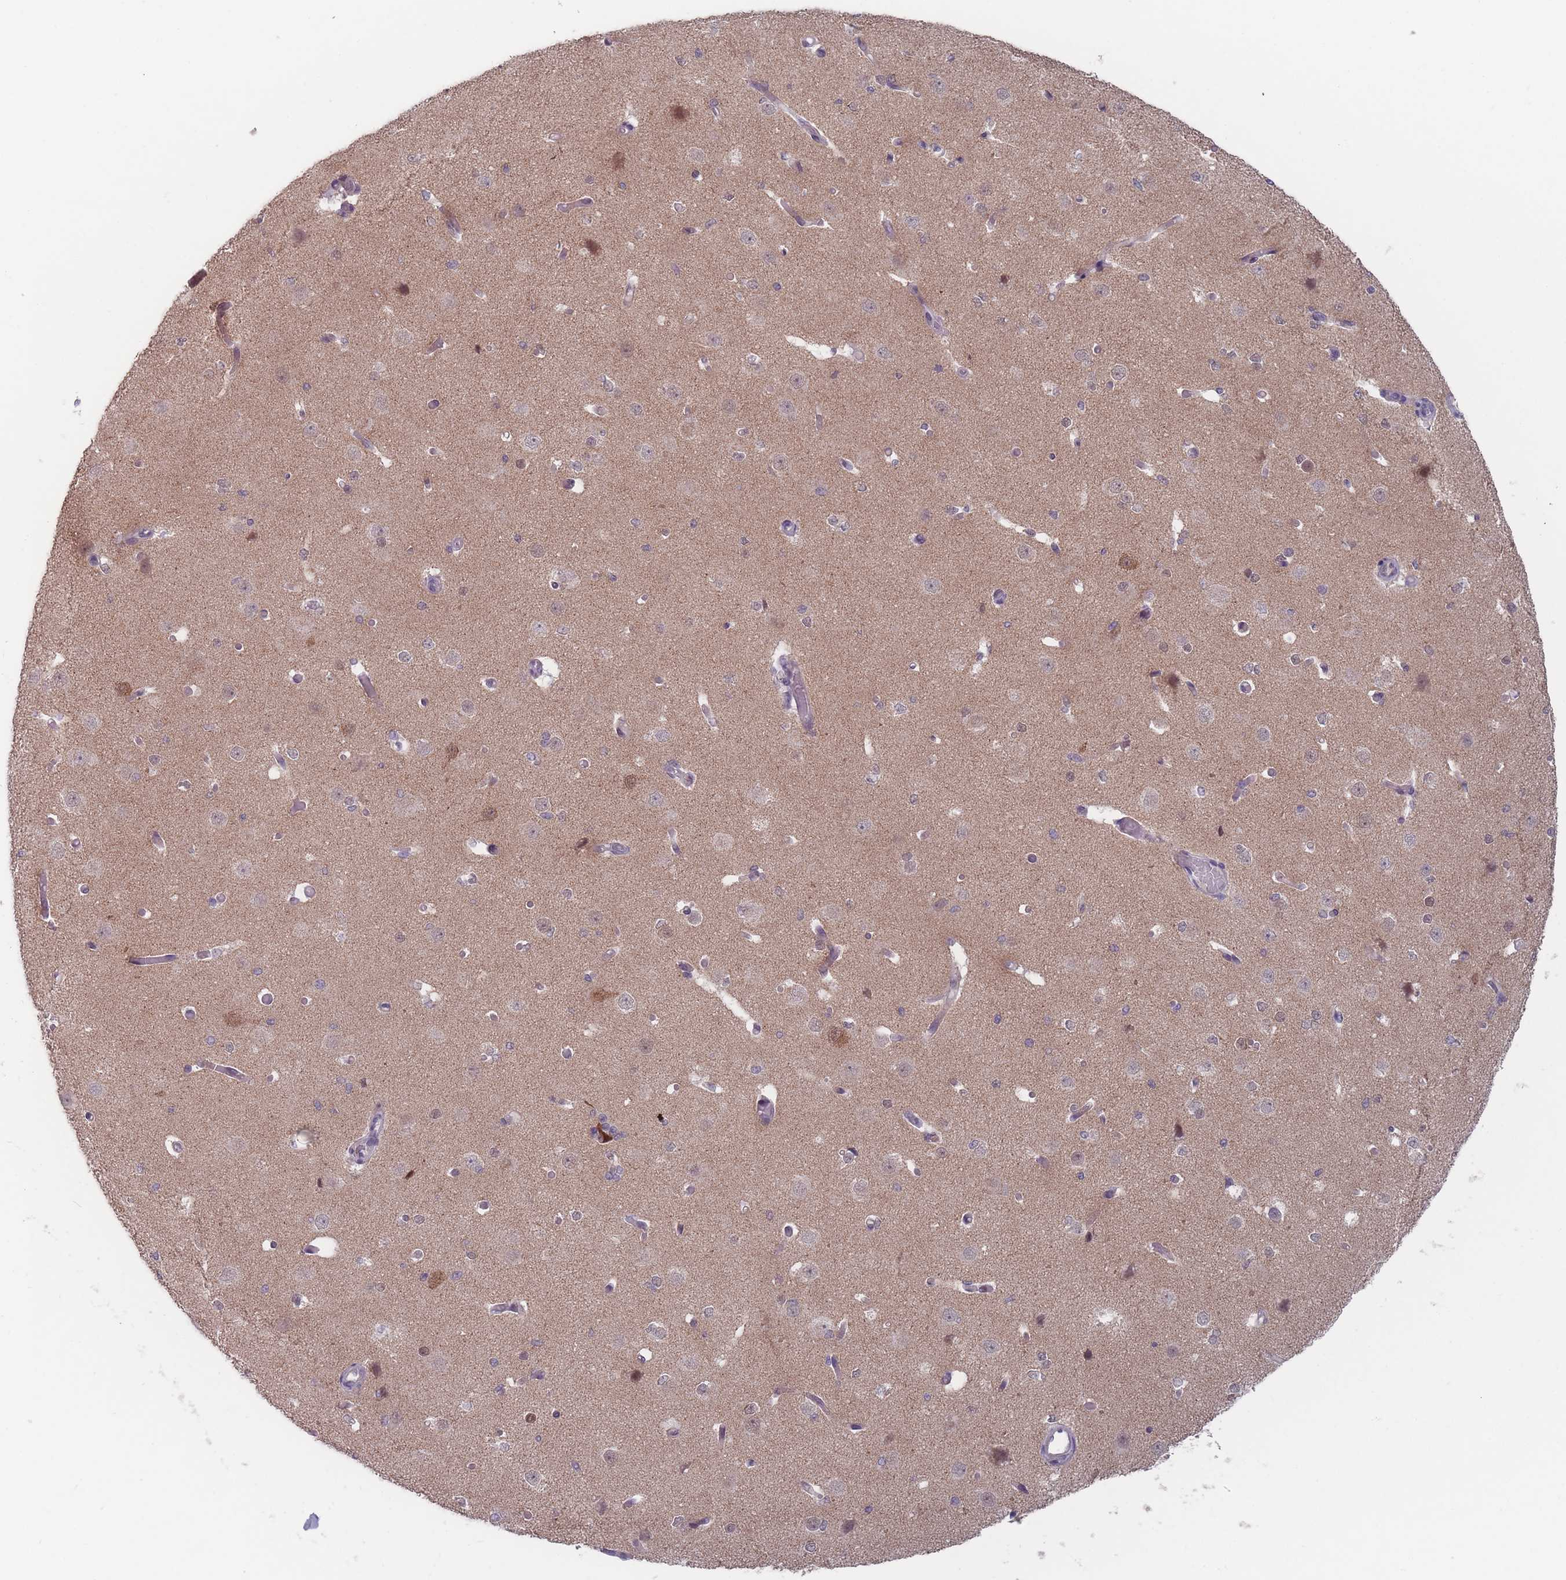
{"staining": {"intensity": "weak", "quantity": "25%-75%", "location": "cytoplasmic/membranous"}, "tissue": "cerebral cortex", "cell_type": "Endothelial cells", "image_type": "normal", "snomed": [{"axis": "morphology", "description": "Normal tissue, NOS"}, {"axis": "morphology", "description": "Inflammation, NOS"}, {"axis": "topography", "description": "Cerebral cortex"}], "caption": "Immunohistochemistry (IHC) of benign human cerebral cortex displays low levels of weak cytoplasmic/membranous staining in approximately 25%-75% of endothelial cells. The protein is shown in brown color, while the nuclei are stained blue.", "gene": "PEX7", "patient": {"sex": "male", "age": 6}}